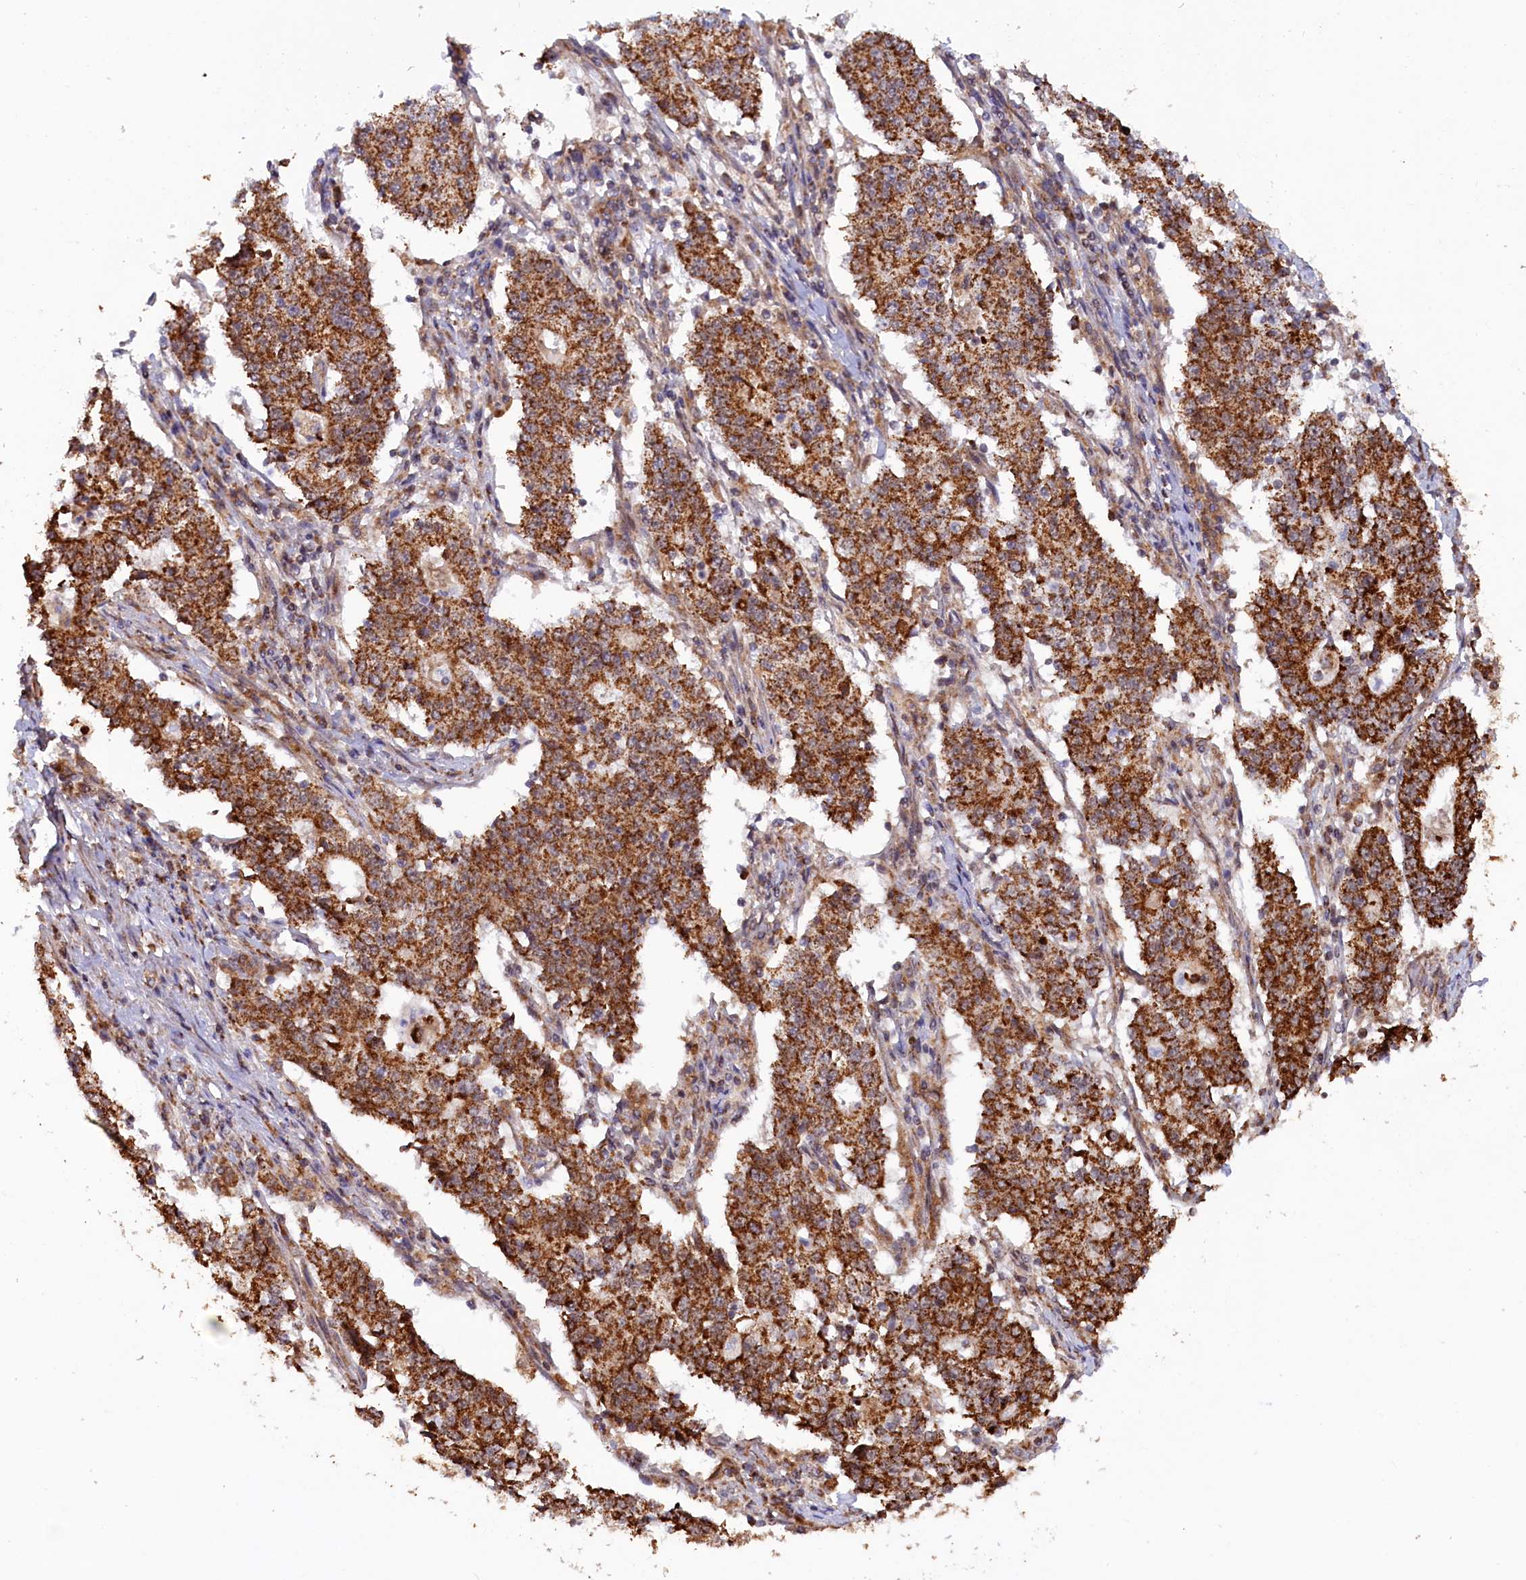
{"staining": {"intensity": "strong", "quantity": ">75%", "location": "cytoplasmic/membranous"}, "tissue": "stomach cancer", "cell_type": "Tumor cells", "image_type": "cancer", "snomed": [{"axis": "morphology", "description": "Adenocarcinoma, NOS"}, {"axis": "topography", "description": "Stomach"}], "caption": "Protein analysis of stomach cancer tissue reveals strong cytoplasmic/membranous positivity in approximately >75% of tumor cells. (Stains: DAB (3,3'-diaminobenzidine) in brown, nuclei in blue, Microscopy: brightfield microscopy at high magnification).", "gene": "DUS3L", "patient": {"sex": "male", "age": 59}}